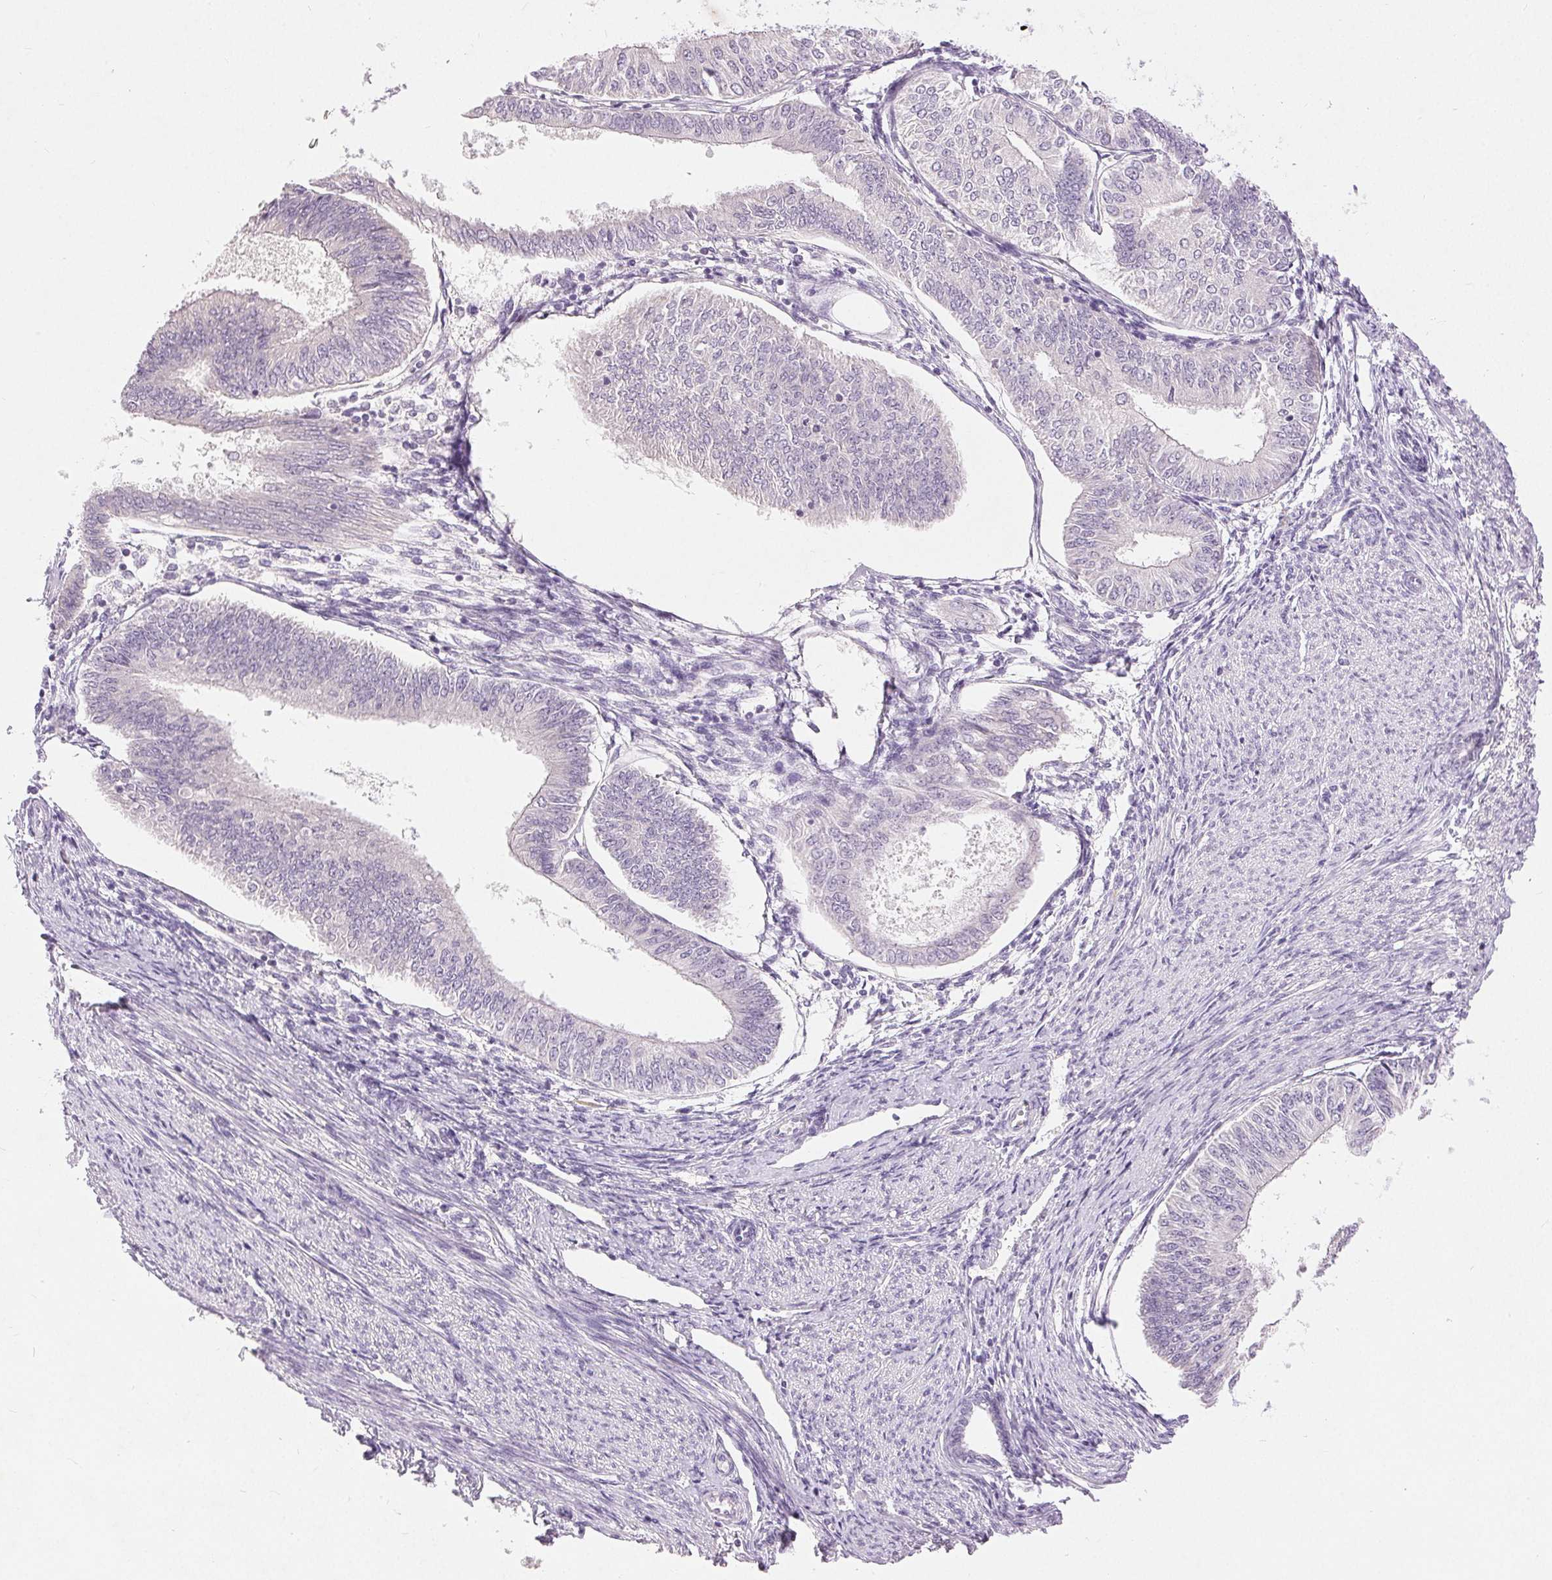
{"staining": {"intensity": "negative", "quantity": "none", "location": "none"}, "tissue": "endometrial cancer", "cell_type": "Tumor cells", "image_type": "cancer", "snomed": [{"axis": "morphology", "description": "Adenocarcinoma, NOS"}, {"axis": "topography", "description": "Endometrium"}], "caption": "This is a photomicrograph of immunohistochemistry staining of endometrial cancer (adenocarcinoma), which shows no positivity in tumor cells. (DAB (3,3'-diaminobenzidine) IHC, high magnification).", "gene": "DSG3", "patient": {"sex": "female", "age": 58}}